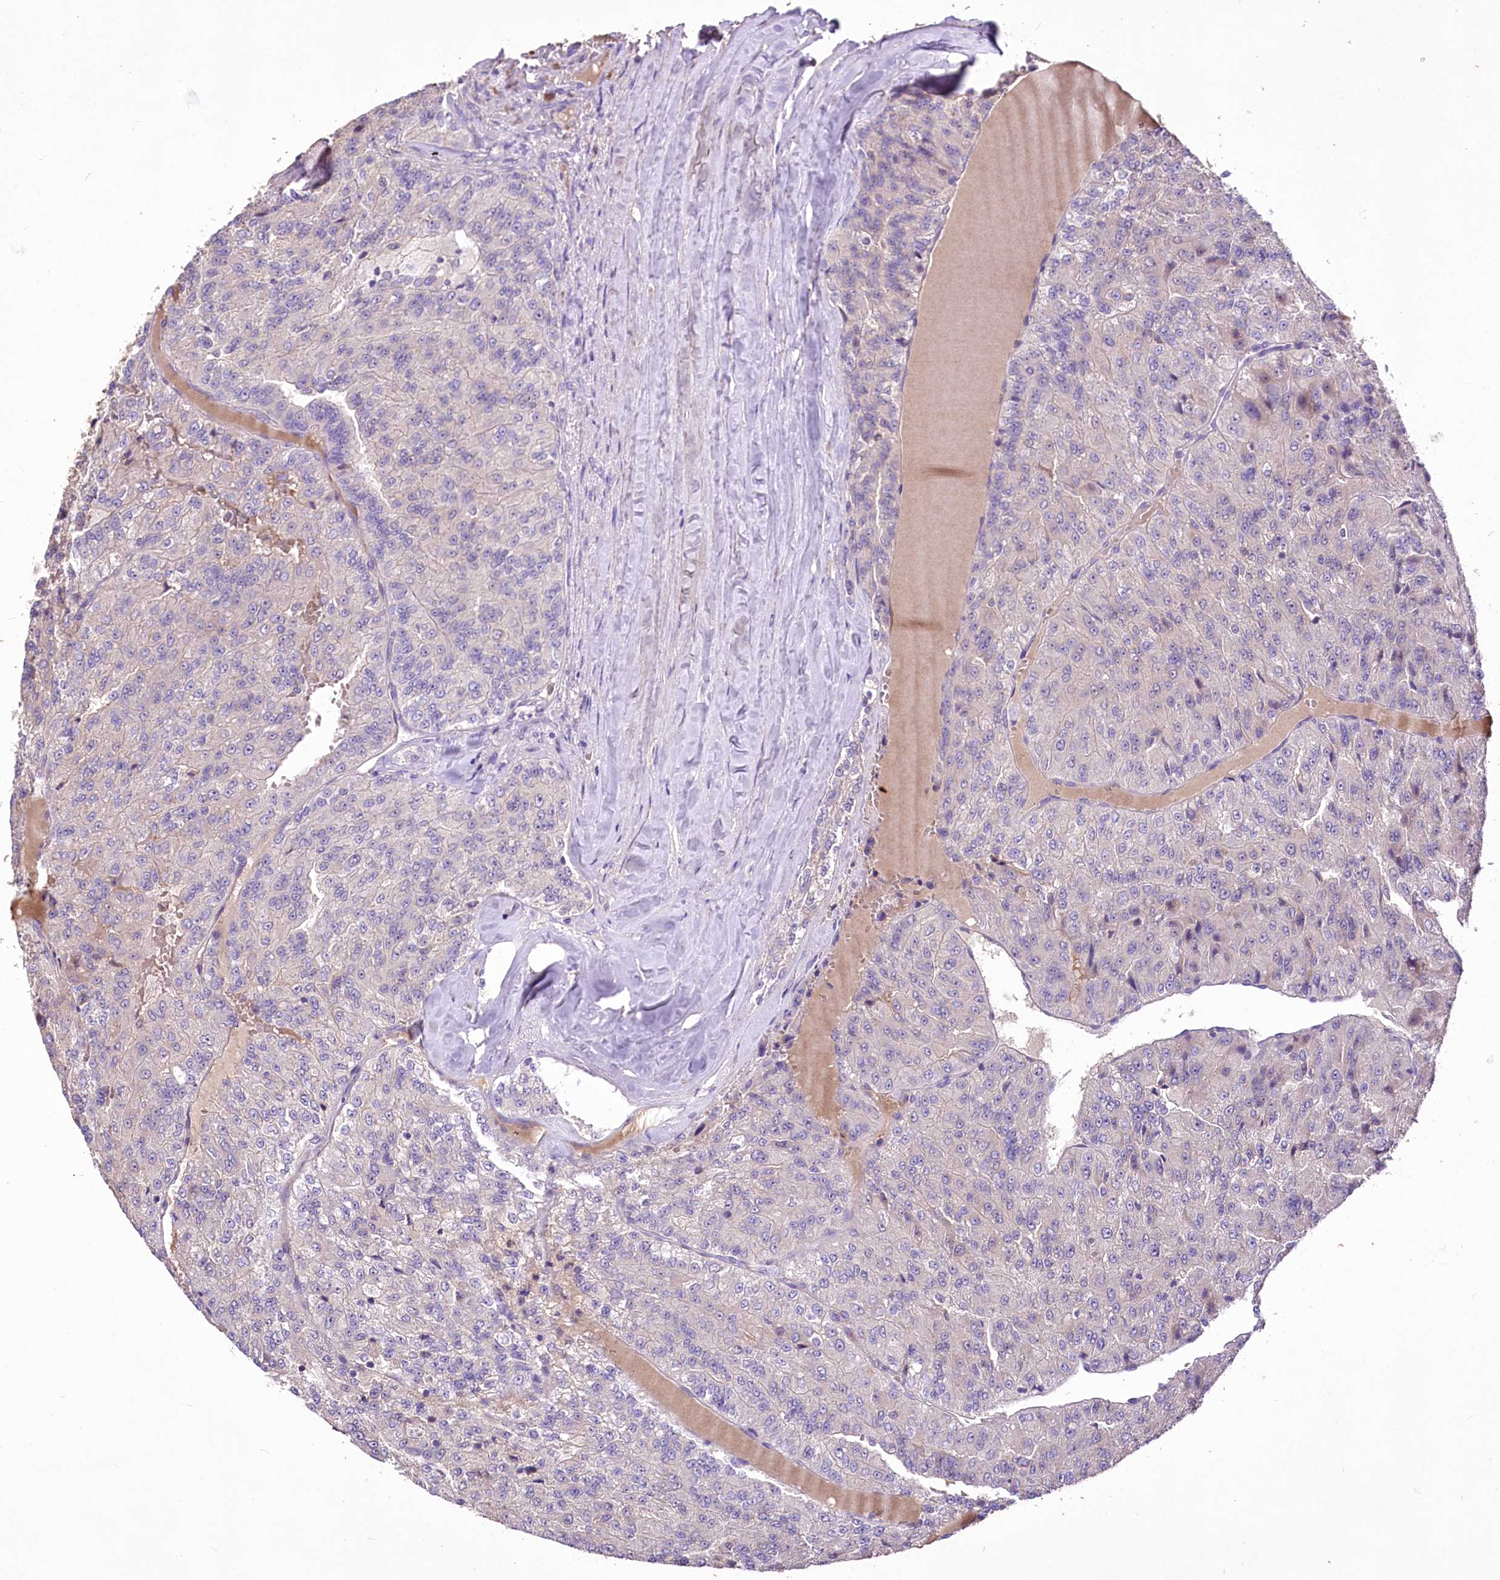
{"staining": {"intensity": "negative", "quantity": "none", "location": "none"}, "tissue": "renal cancer", "cell_type": "Tumor cells", "image_type": "cancer", "snomed": [{"axis": "morphology", "description": "Adenocarcinoma, NOS"}, {"axis": "topography", "description": "Kidney"}], "caption": "Tumor cells are negative for protein expression in human renal cancer (adenocarcinoma). The staining was performed using DAB to visualize the protein expression in brown, while the nuclei were stained in blue with hematoxylin (Magnification: 20x).", "gene": "PCYOX1L", "patient": {"sex": "female", "age": 63}}